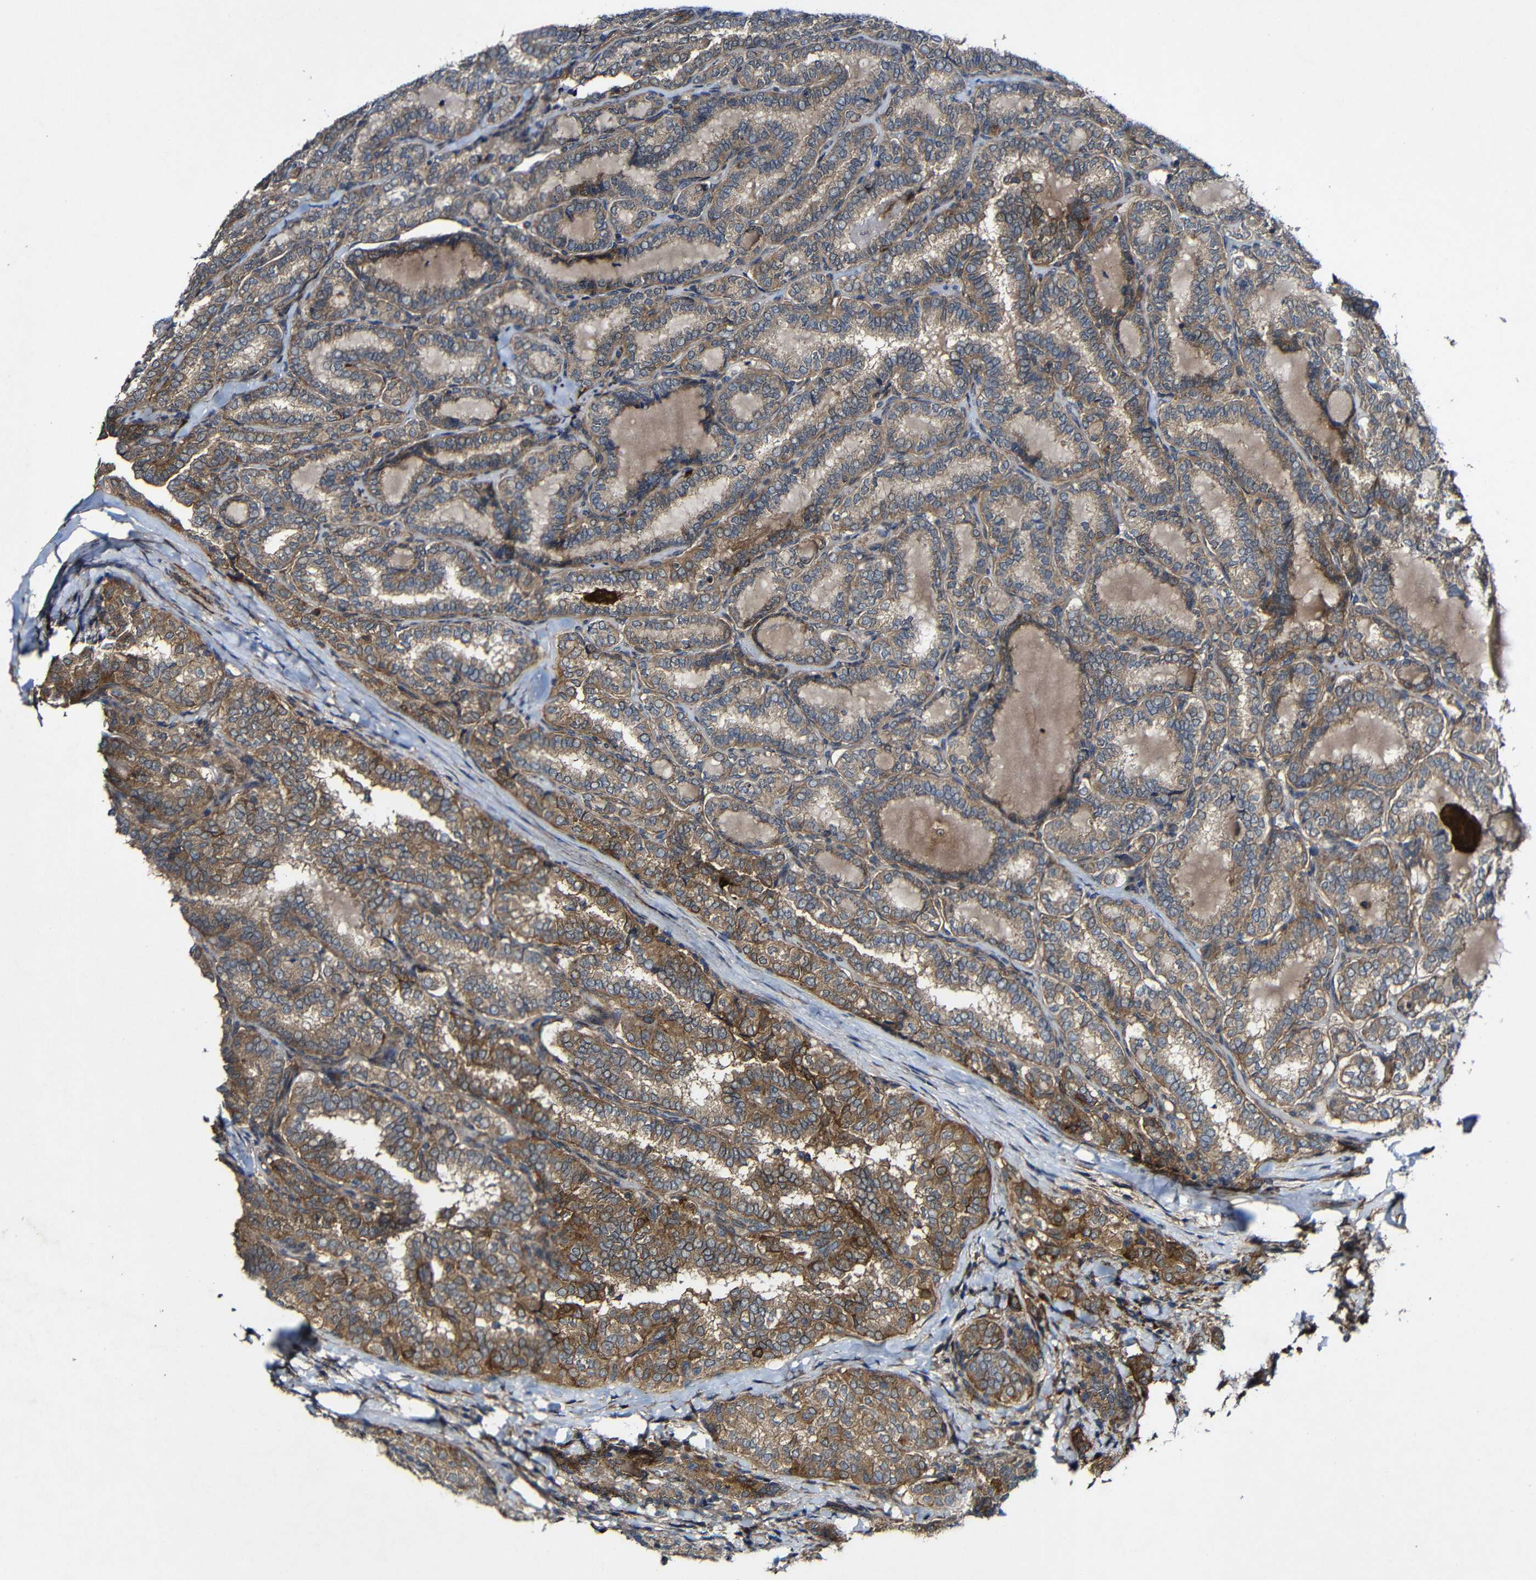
{"staining": {"intensity": "moderate", "quantity": ">75%", "location": "cytoplasmic/membranous"}, "tissue": "thyroid cancer", "cell_type": "Tumor cells", "image_type": "cancer", "snomed": [{"axis": "morphology", "description": "Normal tissue, NOS"}, {"axis": "morphology", "description": "Papillary adenocarcinoma, NOS"}, {"axis": "topography", "description": "Thyroid gland"}], "caption": "Immunohistochemical staining of human papillary adenocarcinoma (thyroid) demonstrates medium levels of moderate cytoplasmic/membranous protein staining in approximately >75% of tumor cells. (DAB = brown stain, brightfield microscopy at high magnification).", "gene": "GSDME", "patient": {"sex": "female", "age": 30}}